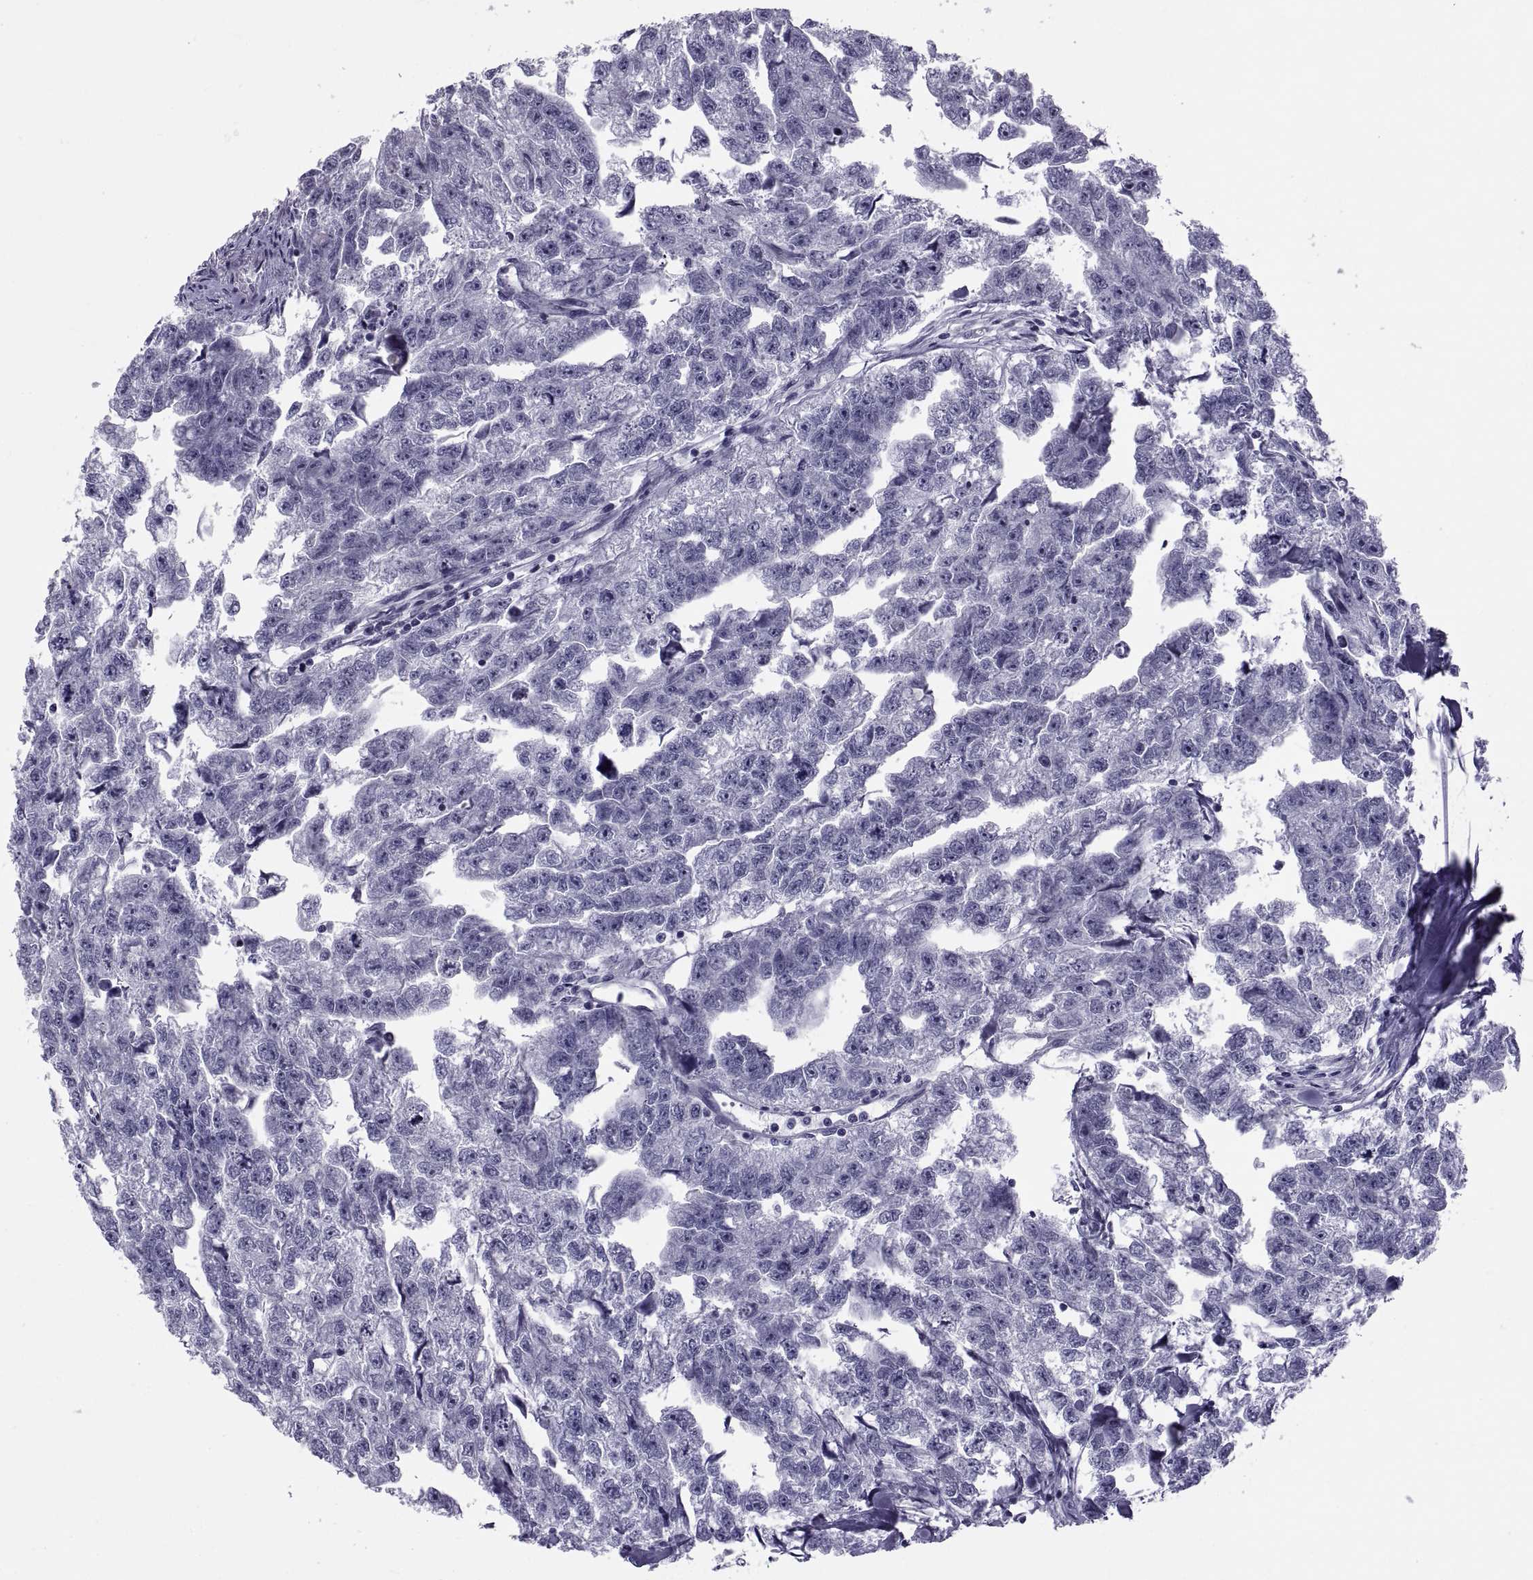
{"staining": {"intensity": "negative", "quantity": "none", "location": "none"}, "tissue": "testis cancer", "cell_type": "Tumor cells", "image_type": "cancer", "snomed": [{"axis": "morphology", "description": "Carcinoma, Embryonal, NOS"}, {"axis": "morphology", "description": "Teratoma, malignant, NOS"}, {"axis": "topography", "description": "Testis"}], "caption": "Immunohistochemistry (IHC) of human testis cancer (embryonal carcinoma) shows no positivity in tumor cells.", "gene": "TMEM158", "patient": {"sex": "male", "age": 44}}